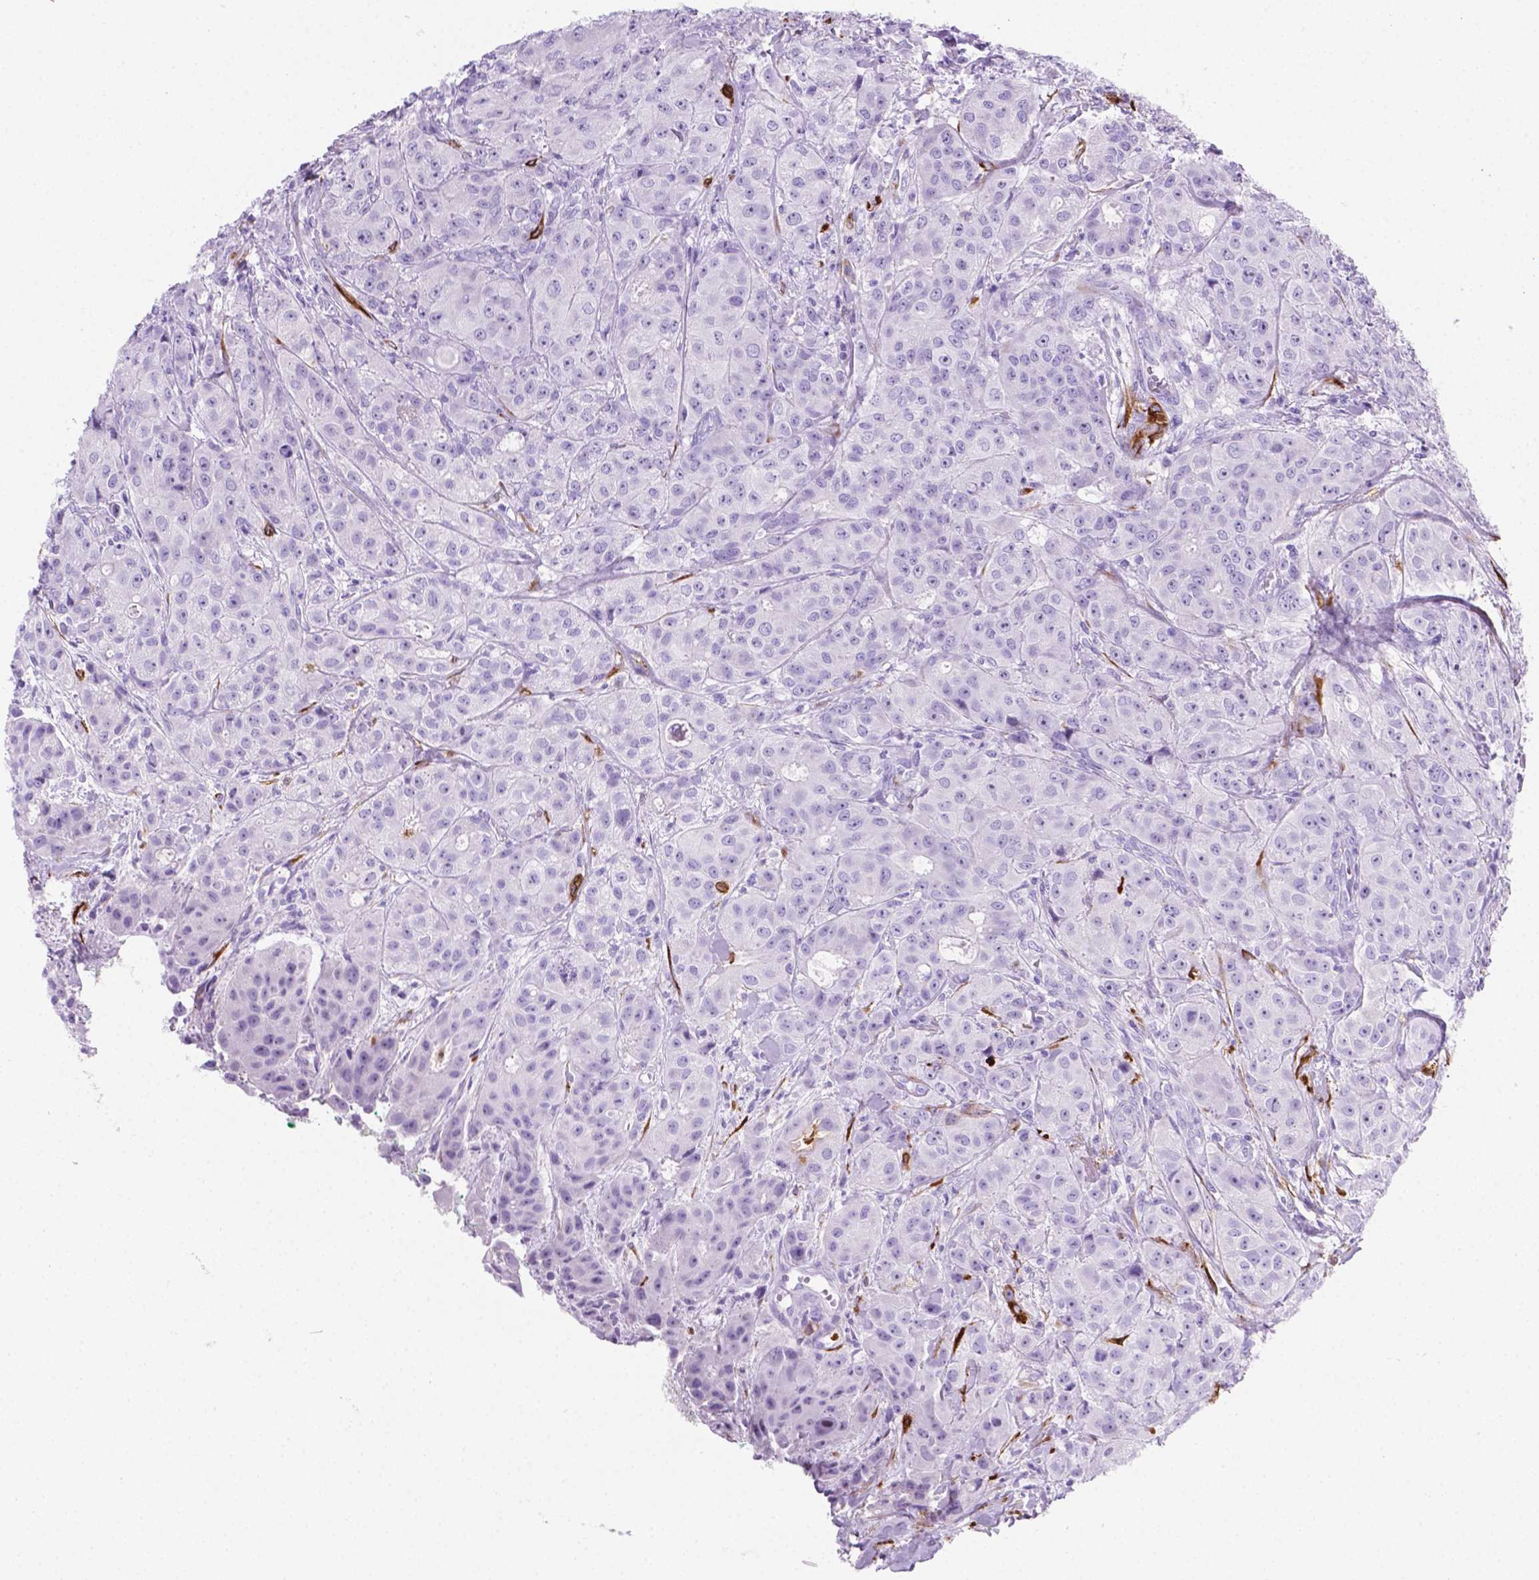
{"staining": {"intensity": "negative", "quantity": "none", "location": "none"}, "tissue": "breast cancer", "cell_type": "Tumor cells", "image_type": "cancer", "snomed": [{"axis": "morphology", "description": "Duct carcinoma"}, {"axis": "topography", "description": "Breast"}], "caption": "A high-resolution micrograph shows IHC staining of breast cancer (intraductal carcinoma), which shows no significant staining in tumor cells. (DAB IHC visualized using brightfield microscopy, high magnification).", "gene": "MACF1", "patient": {"sex": "female", "age": 43}}